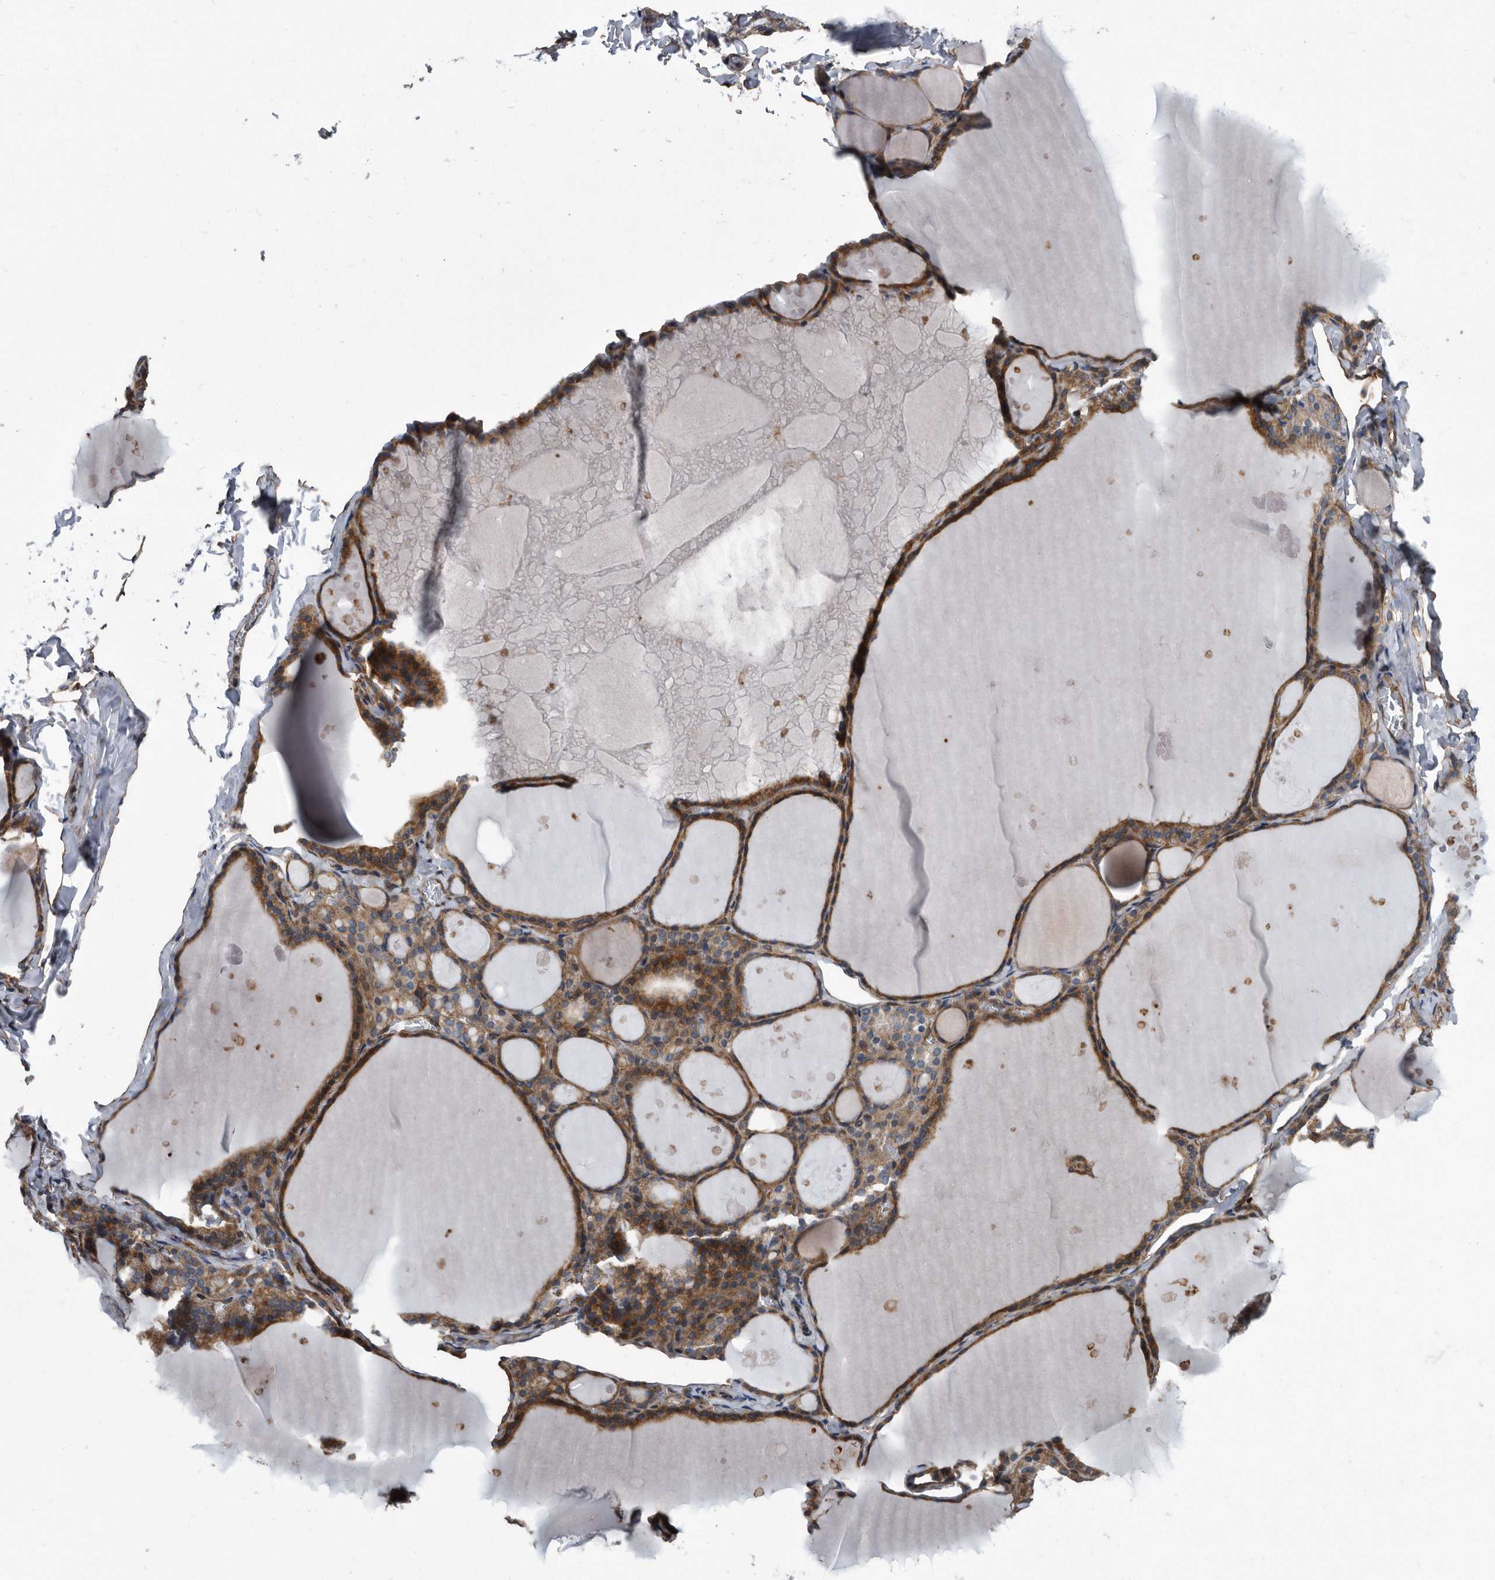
{"staining": {"intensity": "moderate", "quantity": ">75%", "location": "cytoplasmic/membranous"}, "tissue": "thyroid gland", "cell_type": "Glandular cells", "image_type": "normal", "snomed": [{"axis": "morphology", "description": "Normal tissue, NOS"}, {"axis": "topography", "description": "Thyroid gland"}], "caption": "High-power microscopy captured an immunohistochemistry (IHC) photomicrograph of benign thyroid gland, revealing moderate cytoplasmic/membranous positivity in about >75% of glandular cells.", "gene": "ARMCX1", "patient": {"sex": "male", "age": 56}}